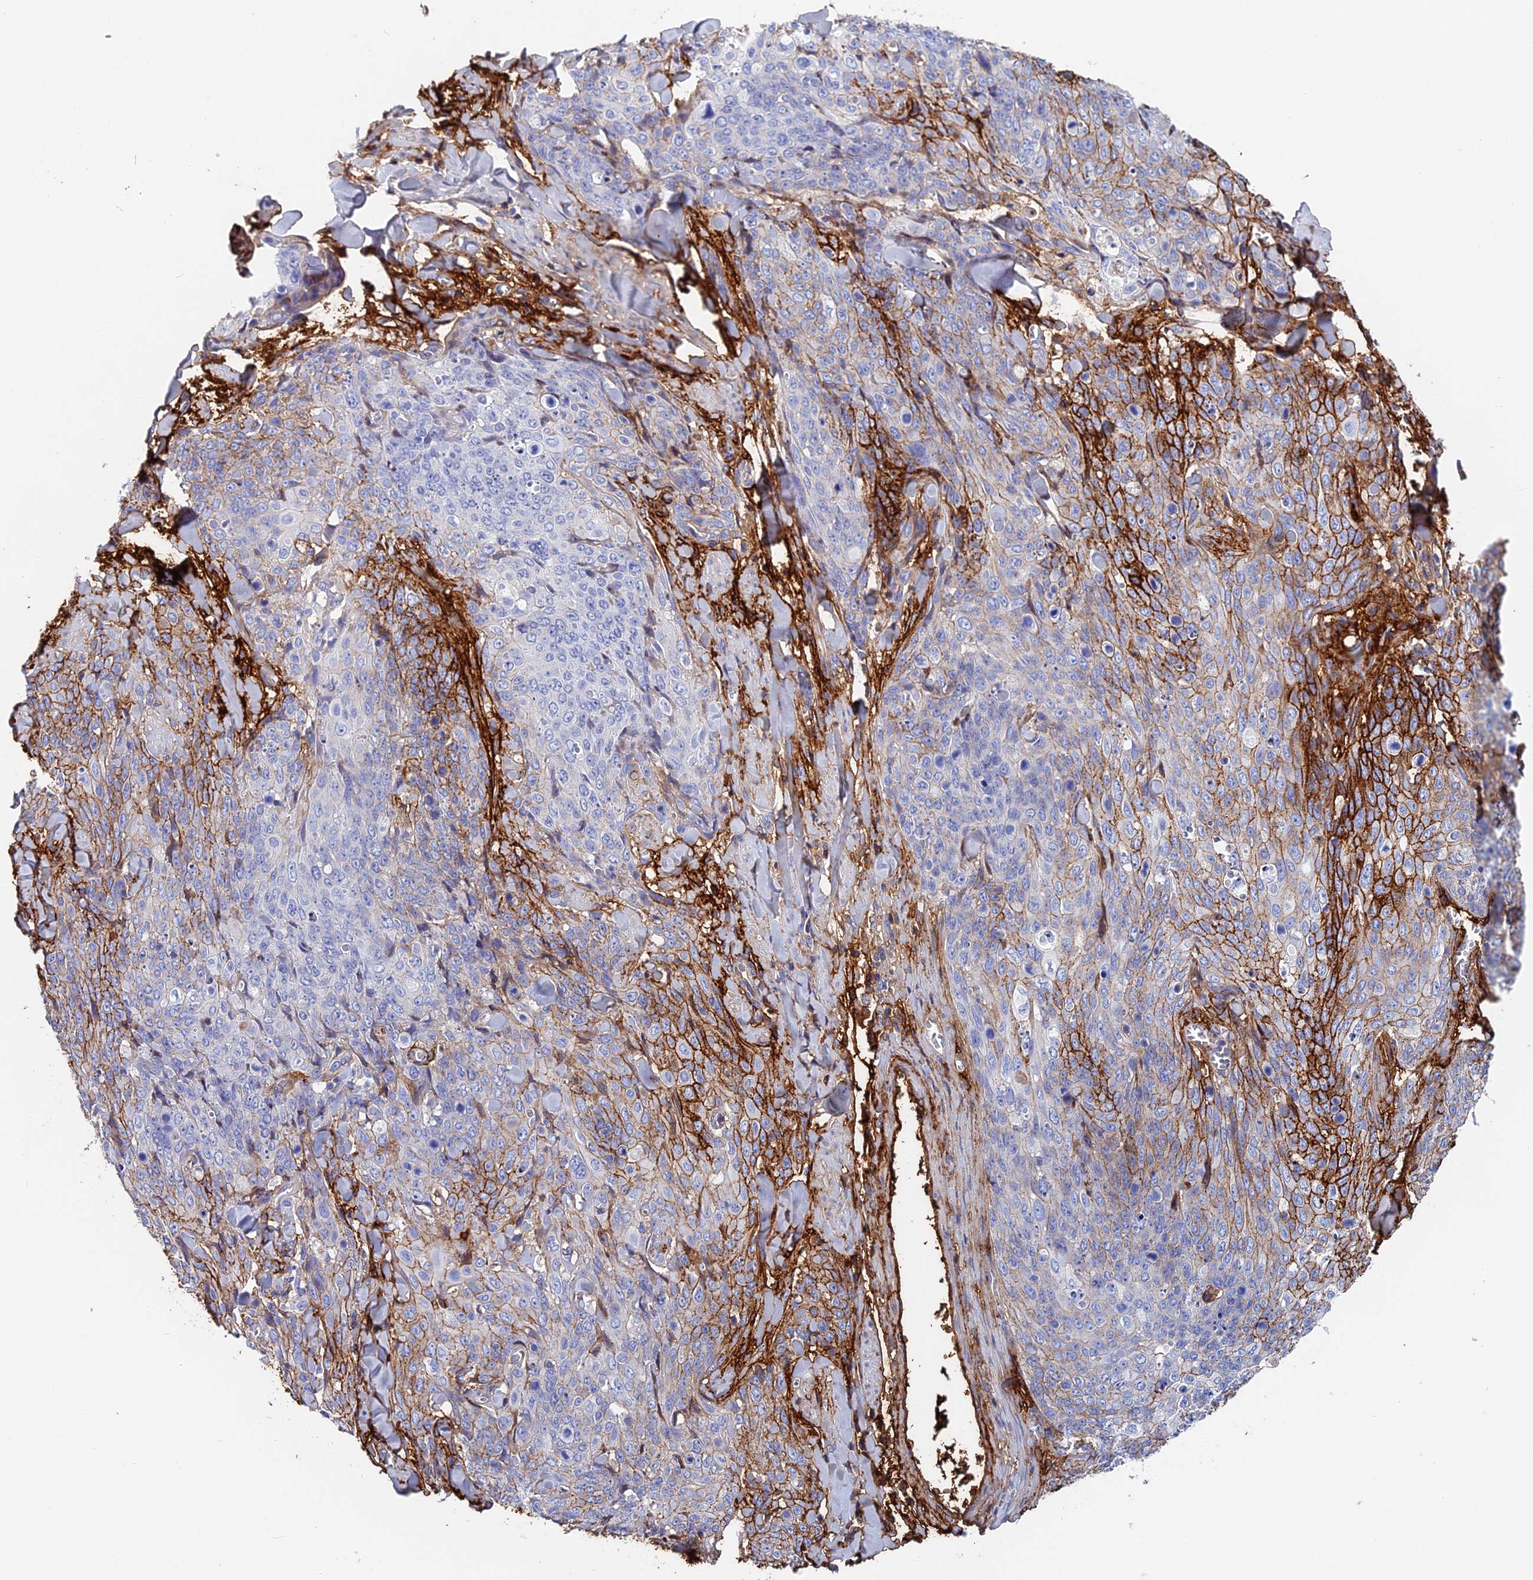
{"staining": {"intensity": "strong", "quantity": "<25%", "location": "cytoplasmic/membranous"}, "tissue": "skin cancer", "cell_type": "Tumor cells", "image_type": "cancer", "snomed": [{"axis": "morphology", "description": "Squamous cell carcinoma, NOS"}, {"axis": "topography", "description": "Skin"}, {"axis": "topography", "description": "Vulva"}], "caption": "DAB (3,3'-diaminobenzidine) immunohistochemical staining of human skin cancer (squamous cell carcinoma) reveals strong cytoplasmic/membranous protein expression in approximately <25% of tumor cells.", "gene": "ITIH1", "patient": {"sex": "female", "age": 85}}